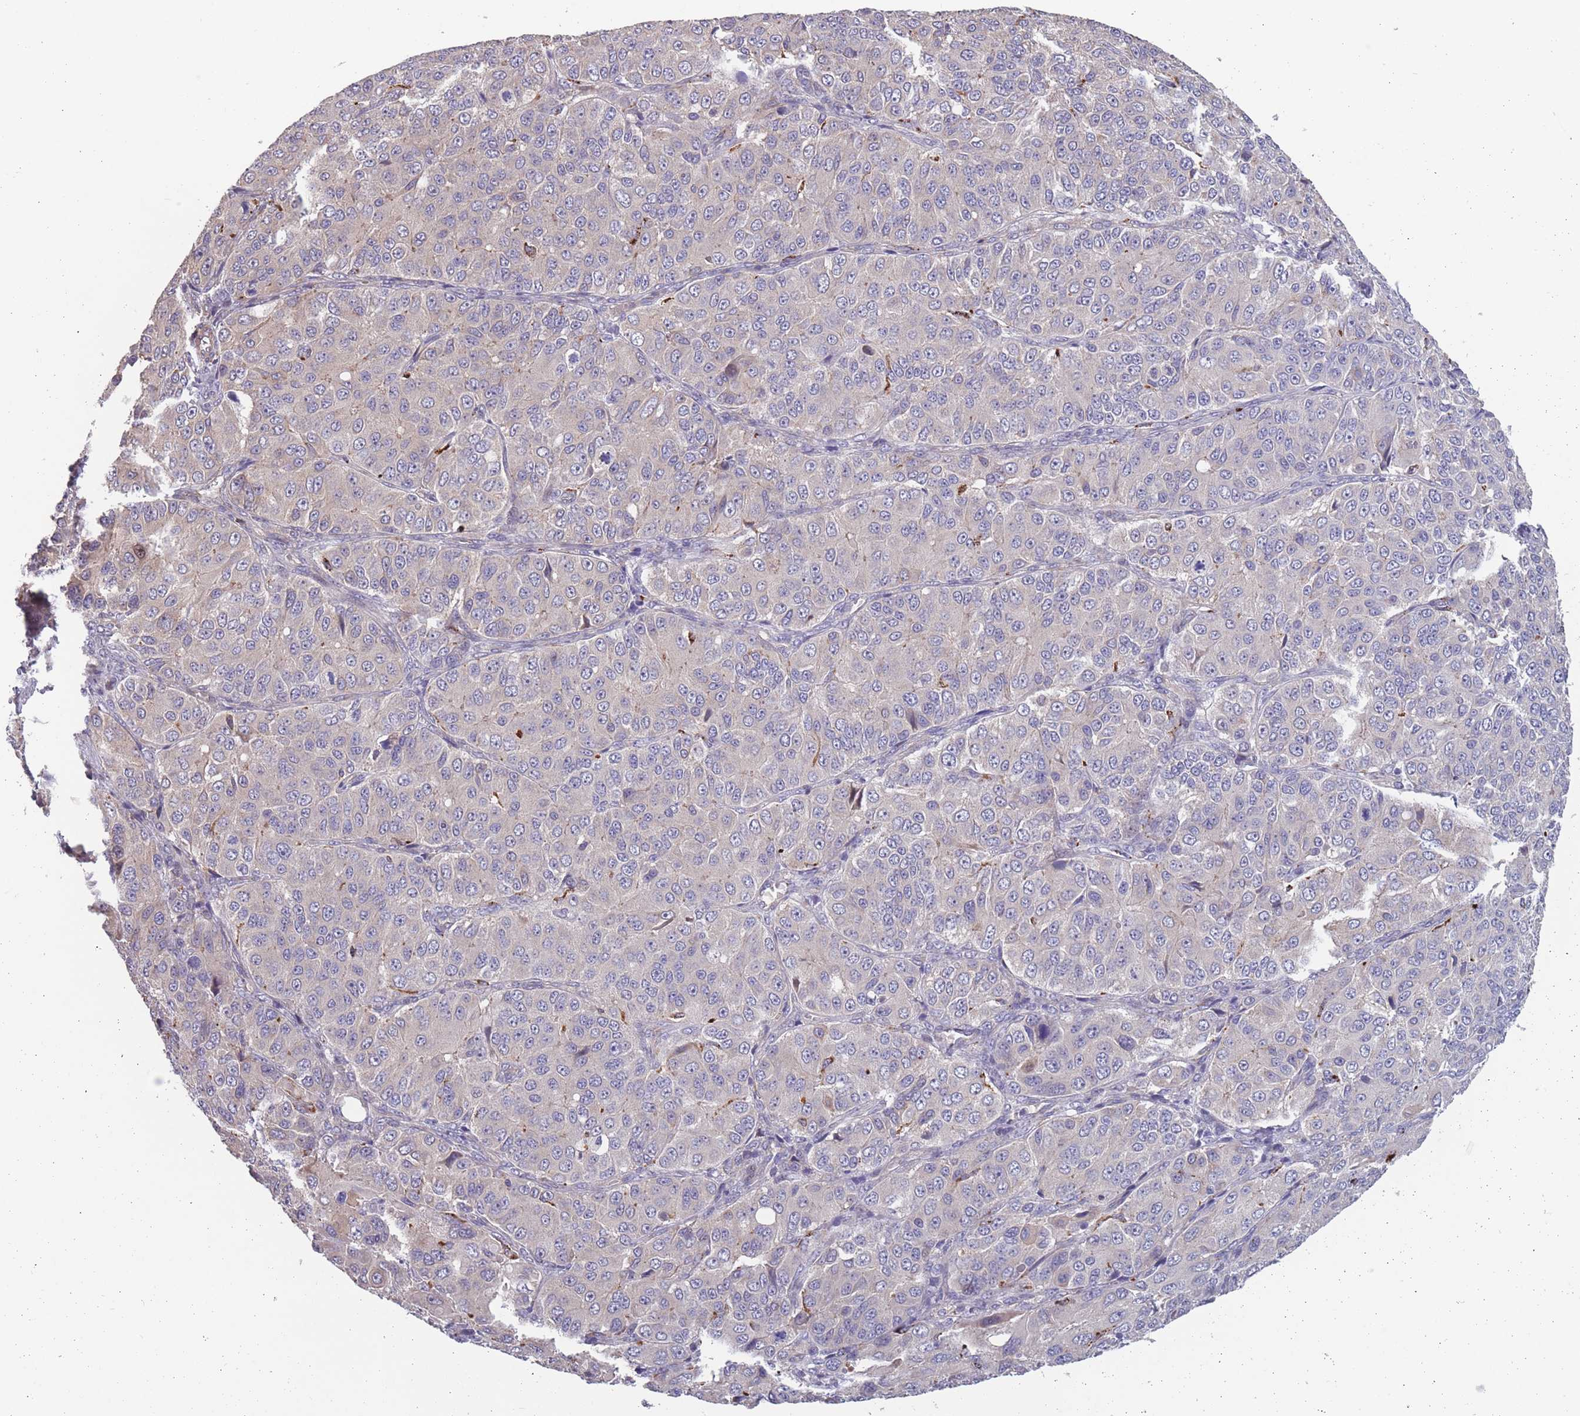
{"staining": {"intensity": "weak", "quantity": "<25%", "location": "cytoplasmic/membranous"}, "tissue": "ovarian cancer", "cell_type": "Tumor cells", "image_type": "cancer", "snomed": [{"axis": "morphology", "description": "Carcinoma, endometroid"}, {"axis": "topography", "description": "Ovary"}], "caption": "This is an immunohistochemistry (IHC) image of human endometroid carcinoma (ovarian). There is no expression in tumor cells.", "gene": "ITPKC", "patient": {"sex": "female", "age": 51}}